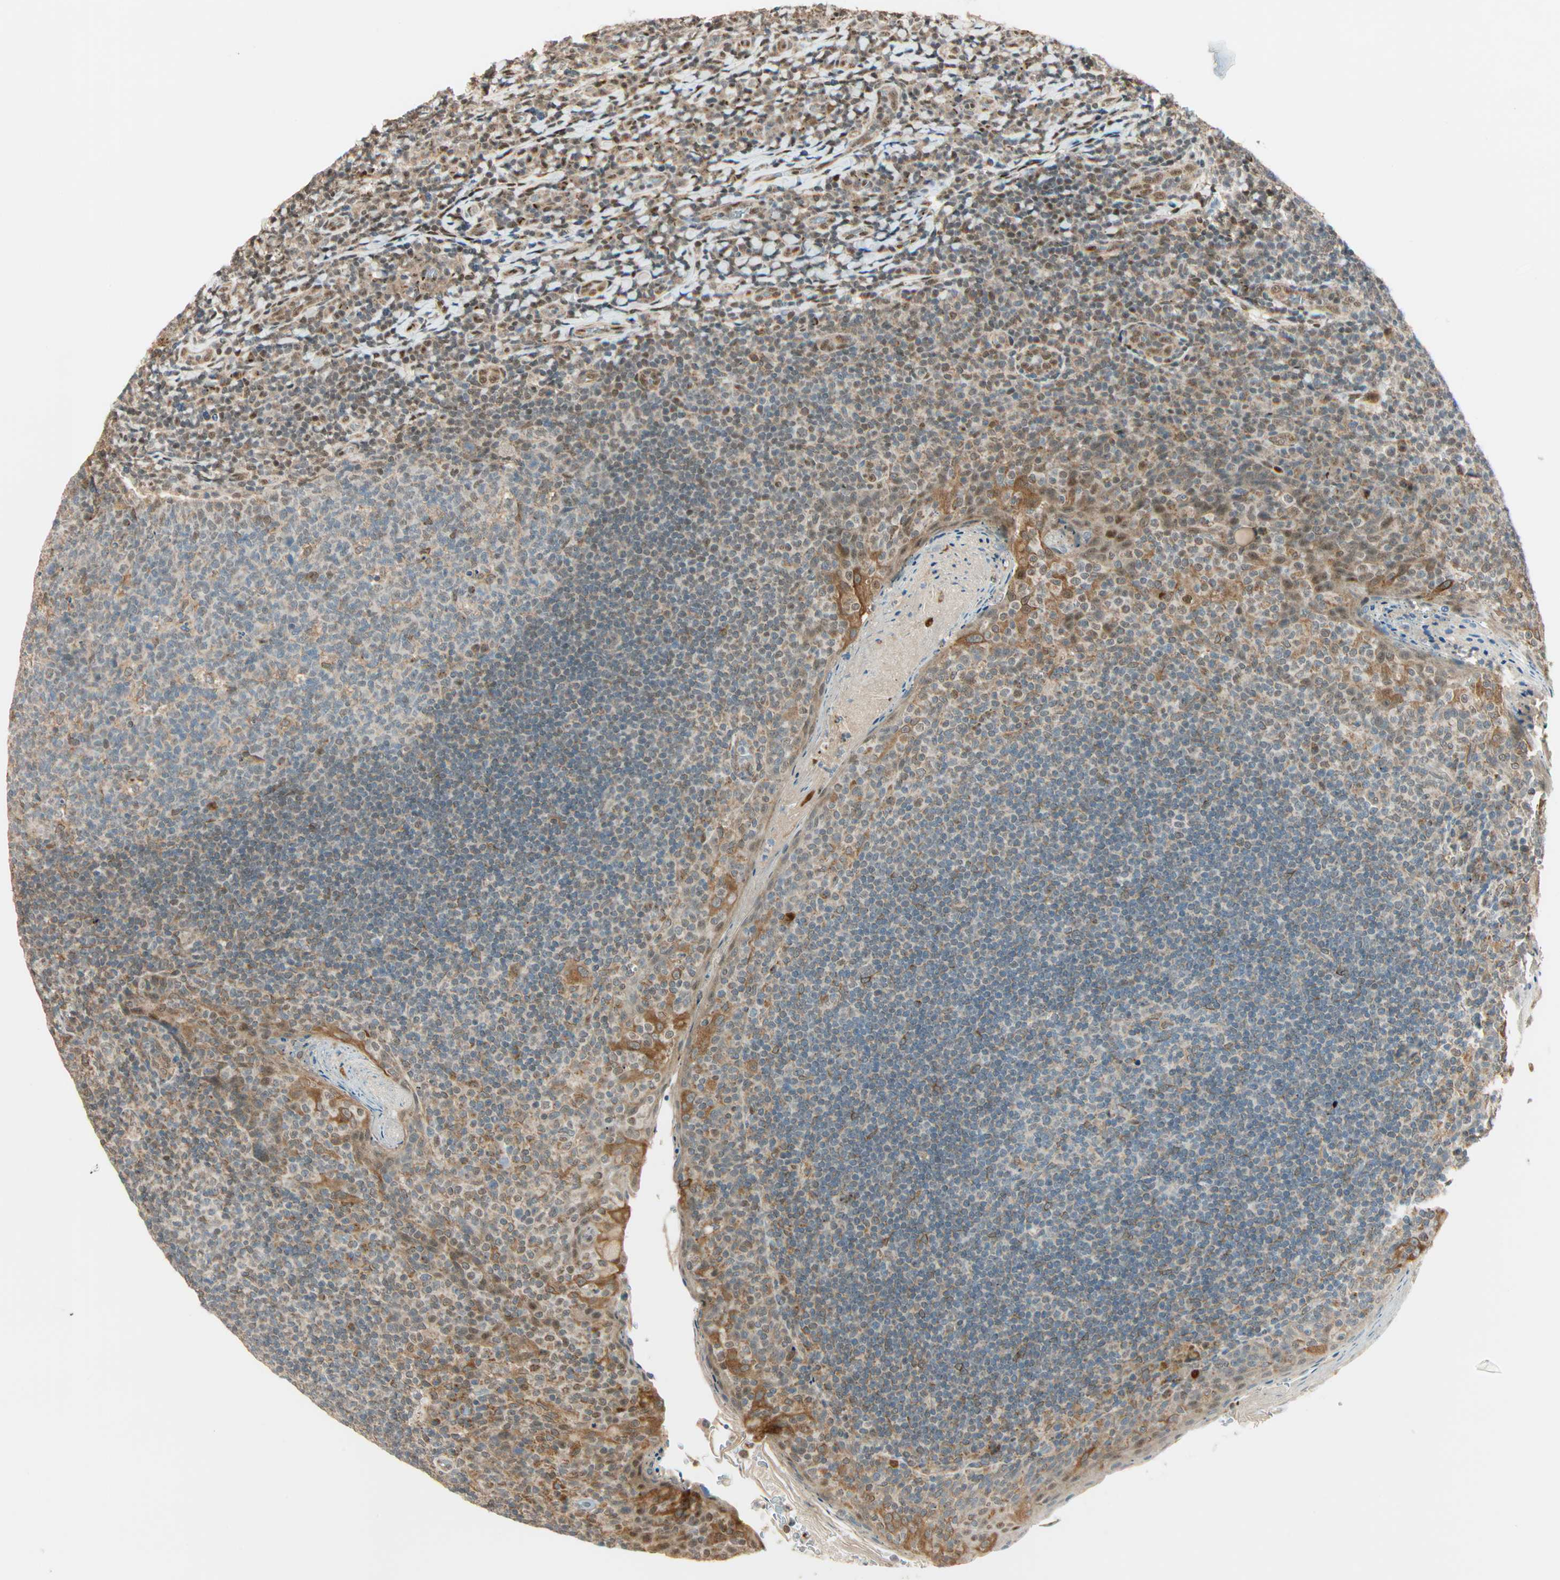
{"staining": {"intensity": "moderate", "quantity": "<25%", "location": "cytoplasmic/membranous,nuclear"}, "tissue": "tonsil", "cell_type": "Germinal center cells", "image_type": "normal", "snomed": [{"axis": "morphology", "description": "Normal tissue, NOS"}, {"axis": "topography", "description": "Tonsil"}], "caption": "The immunohistochemical stain labels moderate cytoplasmic/membranous,nuclear staining in germinal center cells of normal tonsil. The staining was performed using DAB, with brown indicating positive protein expression. Nuclei are stained blue with hematoxylin.", "gene": "PNPLA6", "patient": {"sex": "male", "age": 17}}